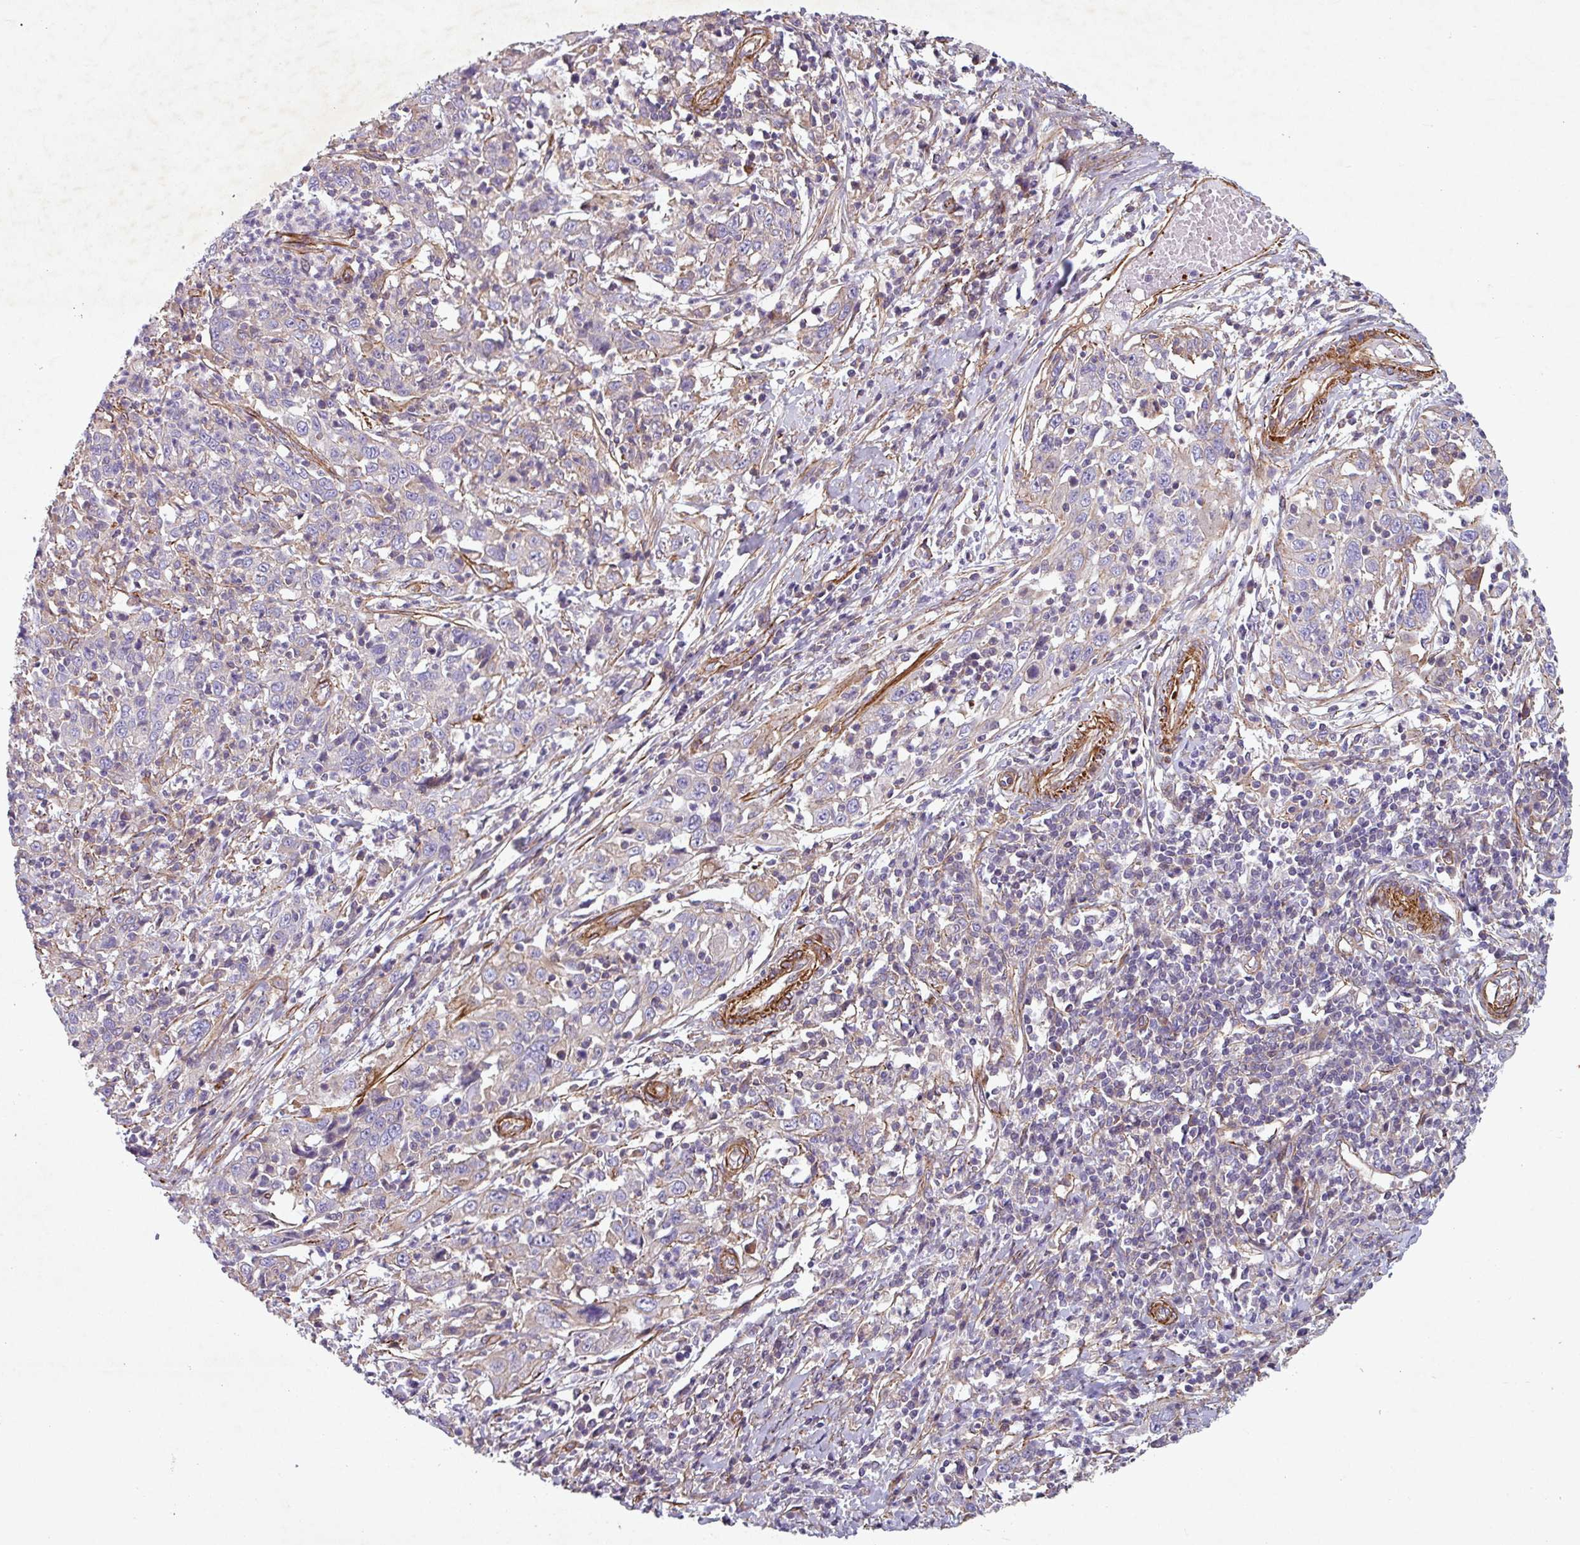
{"staining": {"intensity": "negative", "quantity": "none", "location": "none"}, "tissue": "cervical cancer", "cell_type": "Tumor cells", "image_type": "cancer", "snomed": [{"axis": "morphology", "description": "Squamous cell carcinoma, NOS"}, {"axis": "topography", "description": "Cervix"}], "caption": "Tumor cells show no significant protein positivity in squamous cell carcinoma (cervical).", "gene": "ATP2C2", "patient": {"sex": "female", "age": 46}}